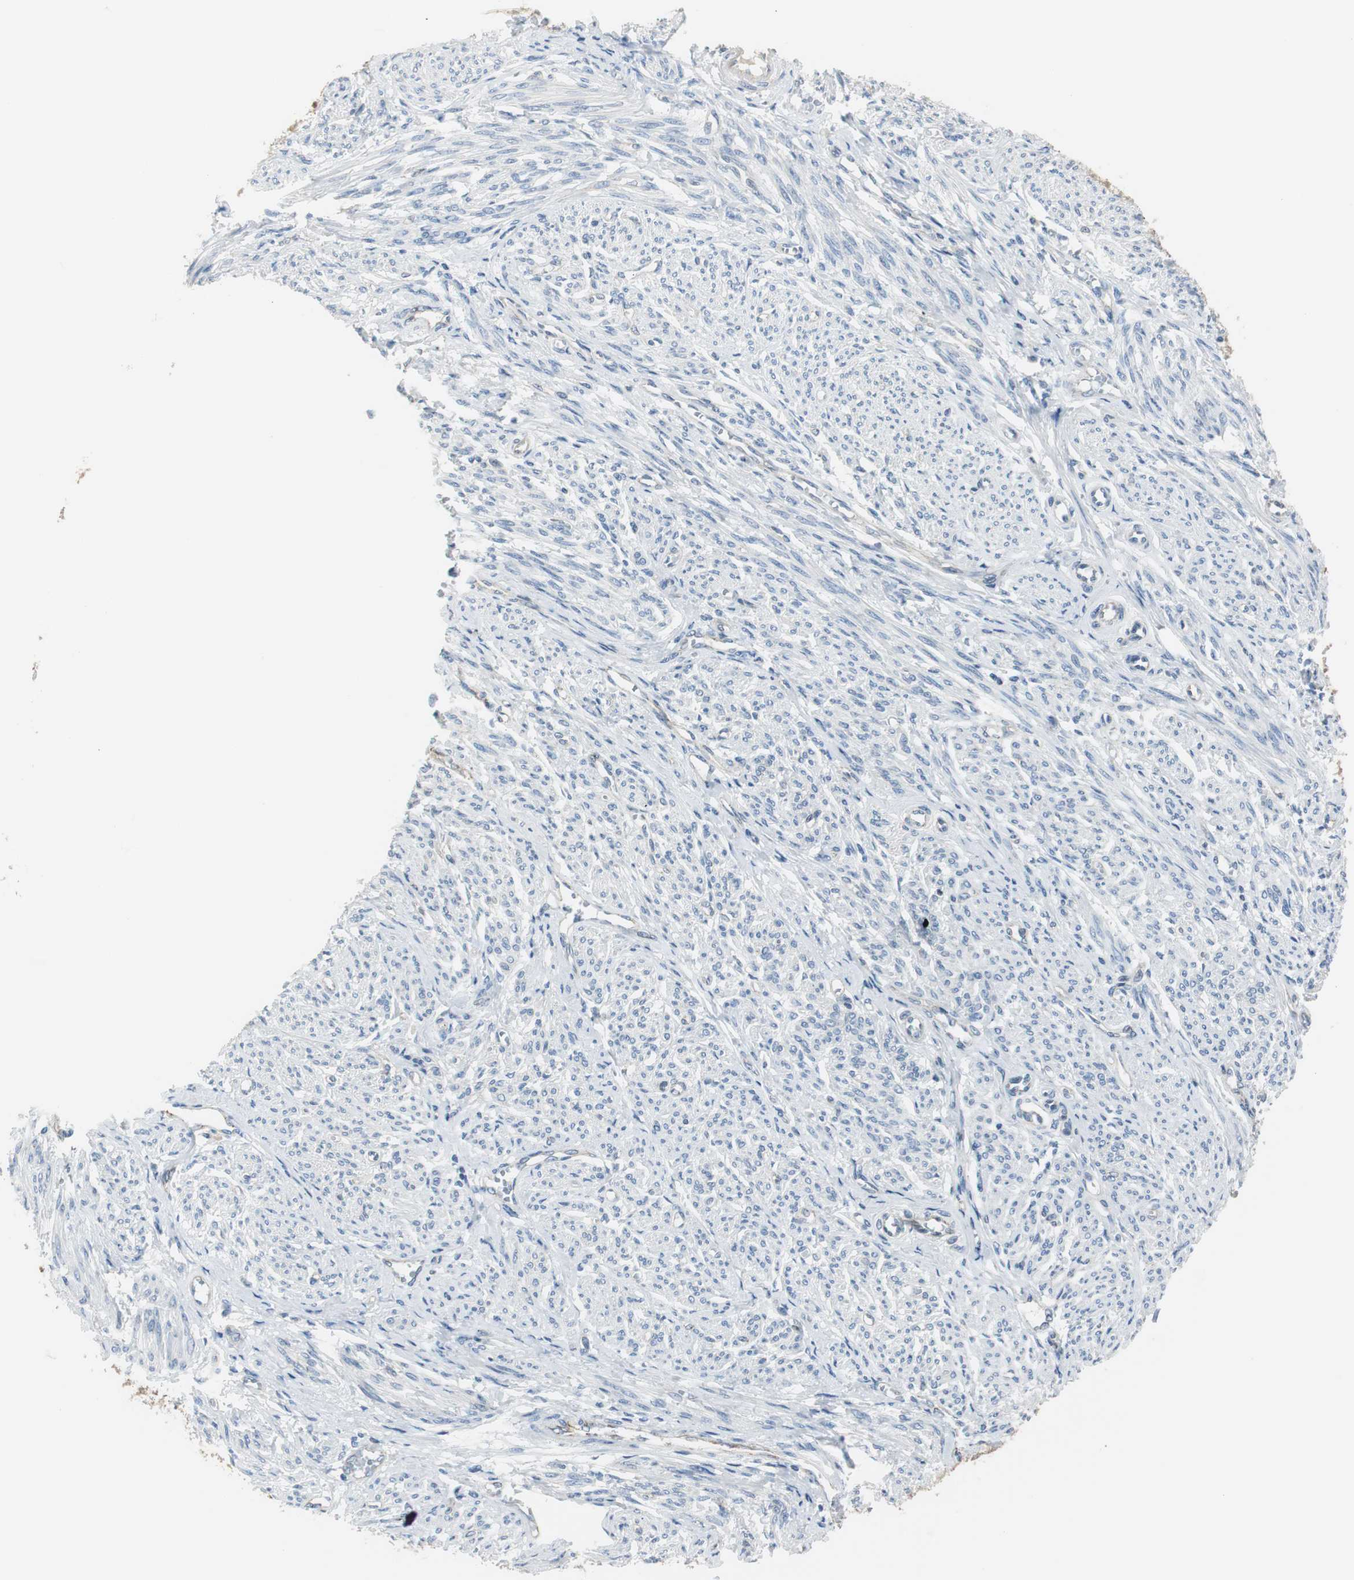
{"staining": {"intensity": "negative", "quantity": "none", "location": "none"}, "tissue": "smooth muscle", "cell_type": "Smooth muscle cells", "image_type": "normal", "snomed": [{"axis": "morphology", "description": "Normal tissue, NOS"}, {"axis": "topography", "description": "Smooth muscle"}], "caption": "An immunohistochemistry photomicrograph of unremarkable smooth muscle is shown. There is no staining in smooth muscle cells of smooth muscle. The staining is performed using DAB (3,3'-diaminobenzidine) brown chromogen with nuclei counter-stained in using hematoxylin.", "gene": "STXBP4", "patient": {"sex": "female", "age": 65}}